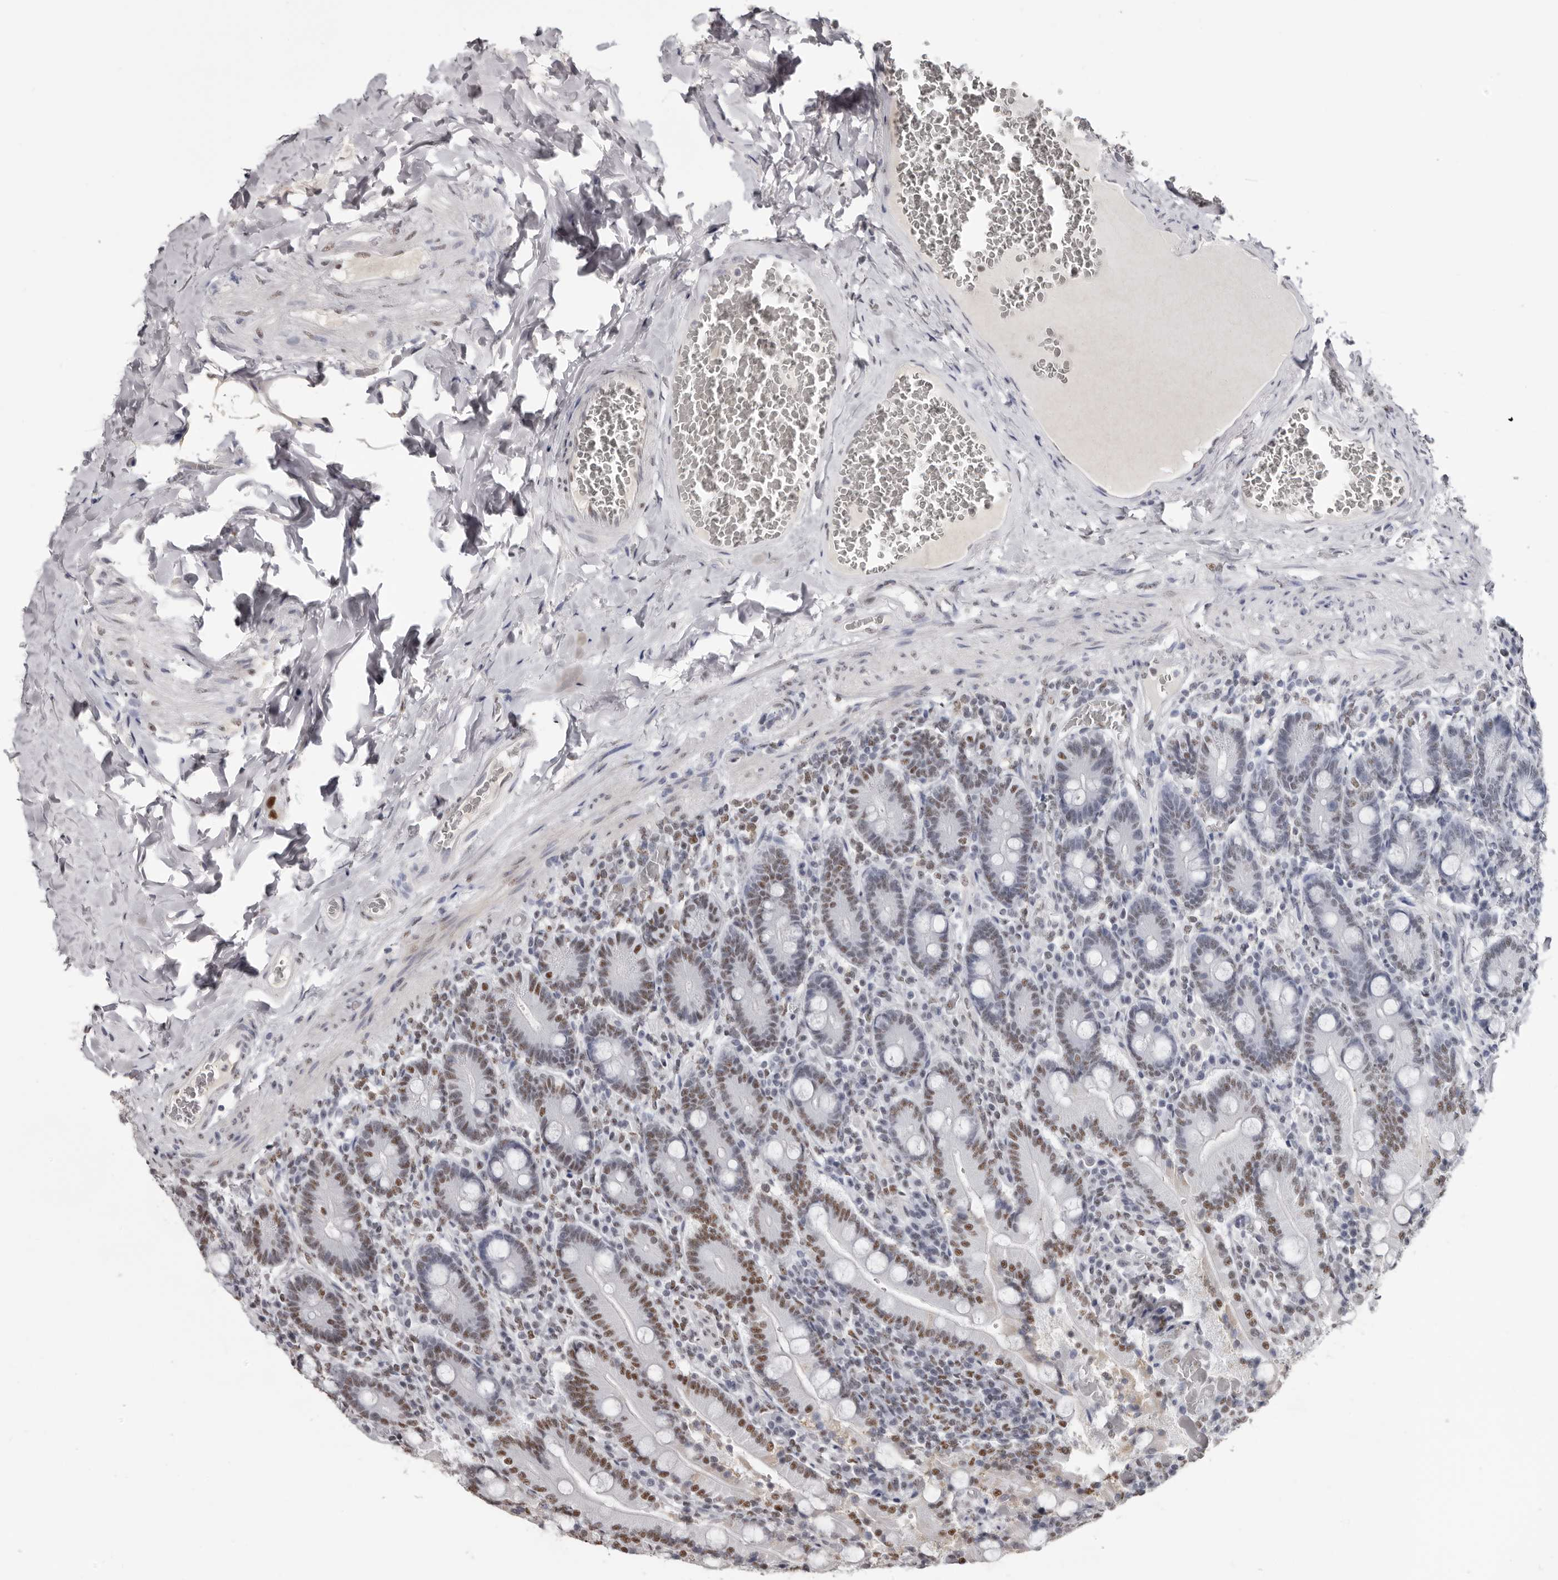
{"staining": {"intensity": "moderate", "quantity": "25%-75%", "location": "nuclear"}, "tissue": "duodenum", "cell_type": "Glandular cells", "image_type": "normal", "snomed": [{"axis": "morphology", "description": "Normal tissue, NOS"}, {"axis": "topography", "description": "Duodenum"}], "caption": "High-power microscopy captured an IHC micrograph of normal duodenum, revealing moderate nuclear staining in about 25%-75% of glandular cells.", "gene": "SCAF4", "patient": {"sex": "female", "age": 62}}